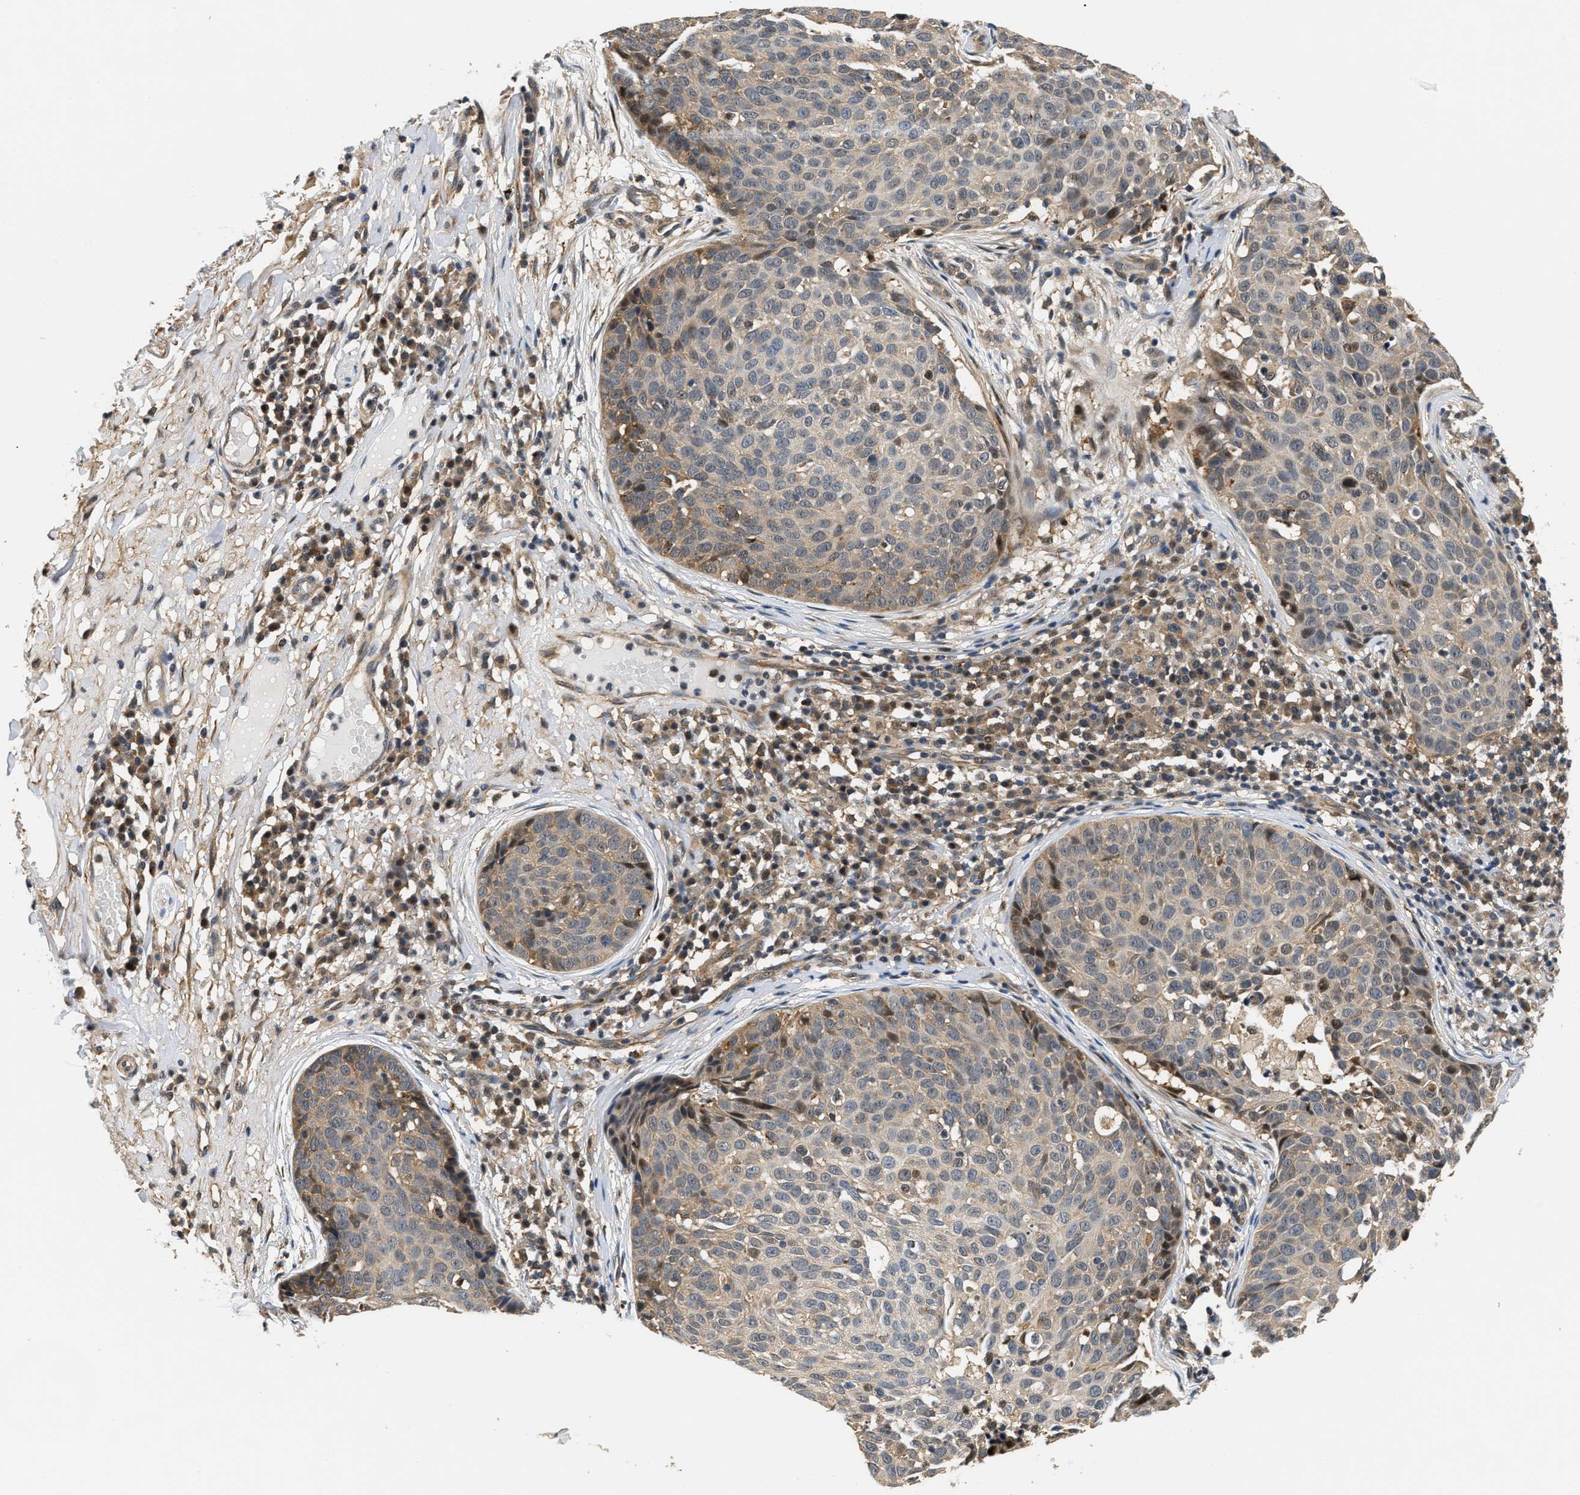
{"staining": {"intensity": "moderate", "quantity": "<25%", "location": "nuclear"}, "tissue": "skin cancer", "cell_type": "Tumor cells", "image_type": "cancer", "snomed": [{"axis": "morphology", "description": "Squamous cell carcinoma in situ, NOS"}, {"axis": "morphology", "description": "Squamous cell carcinoma, NOS"}, {"axis": "topography", "description": "Skin"}], "caption": "Protein staining displays moderate nuclear staining in approximately <25% of tumor cells in skin cancer. (IHC, brightfield microscopy, high magnification).", "gene": "LARP6", "patient": {"sex": "male", "age": 93}}